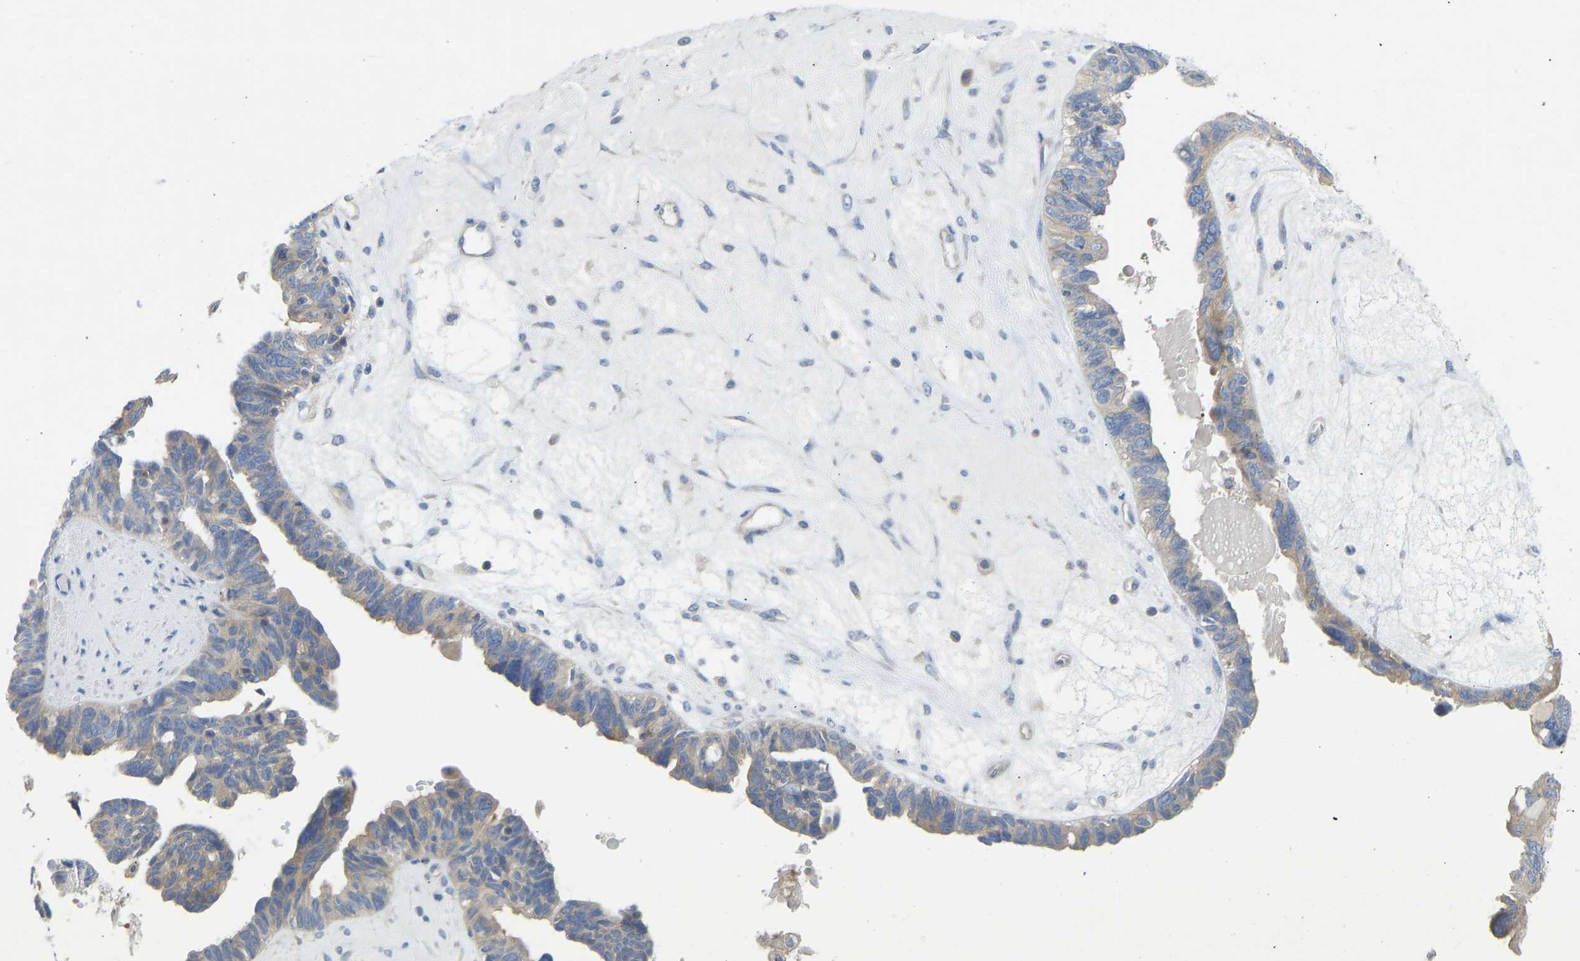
{"staining": {"intensity": "weak", "quantity": ">75%", "location": "cytoplasmic/membranous"}, "tissue": "ovarian cancer", "cell_type": "Tumor cells", "image_type": "cancer", "snomed": [{"axis": "morphology", "description": "Cystadenocarcinoma, serous, NOS"}, {"axis": "topography", "description": "Ovary"}], "caption": "Immunohistochemistry (IHC) (DAB) staining of ovarian serous cystadenocarcinoma reveals weak cytoplasmic/membranous protein staining in about >75% of tumor cells. (brown staining indicates protein expression, while blue staining denotes nuclei).", "gene": "PPP3CA", "patient": {"sex": "female", "age": 79}}